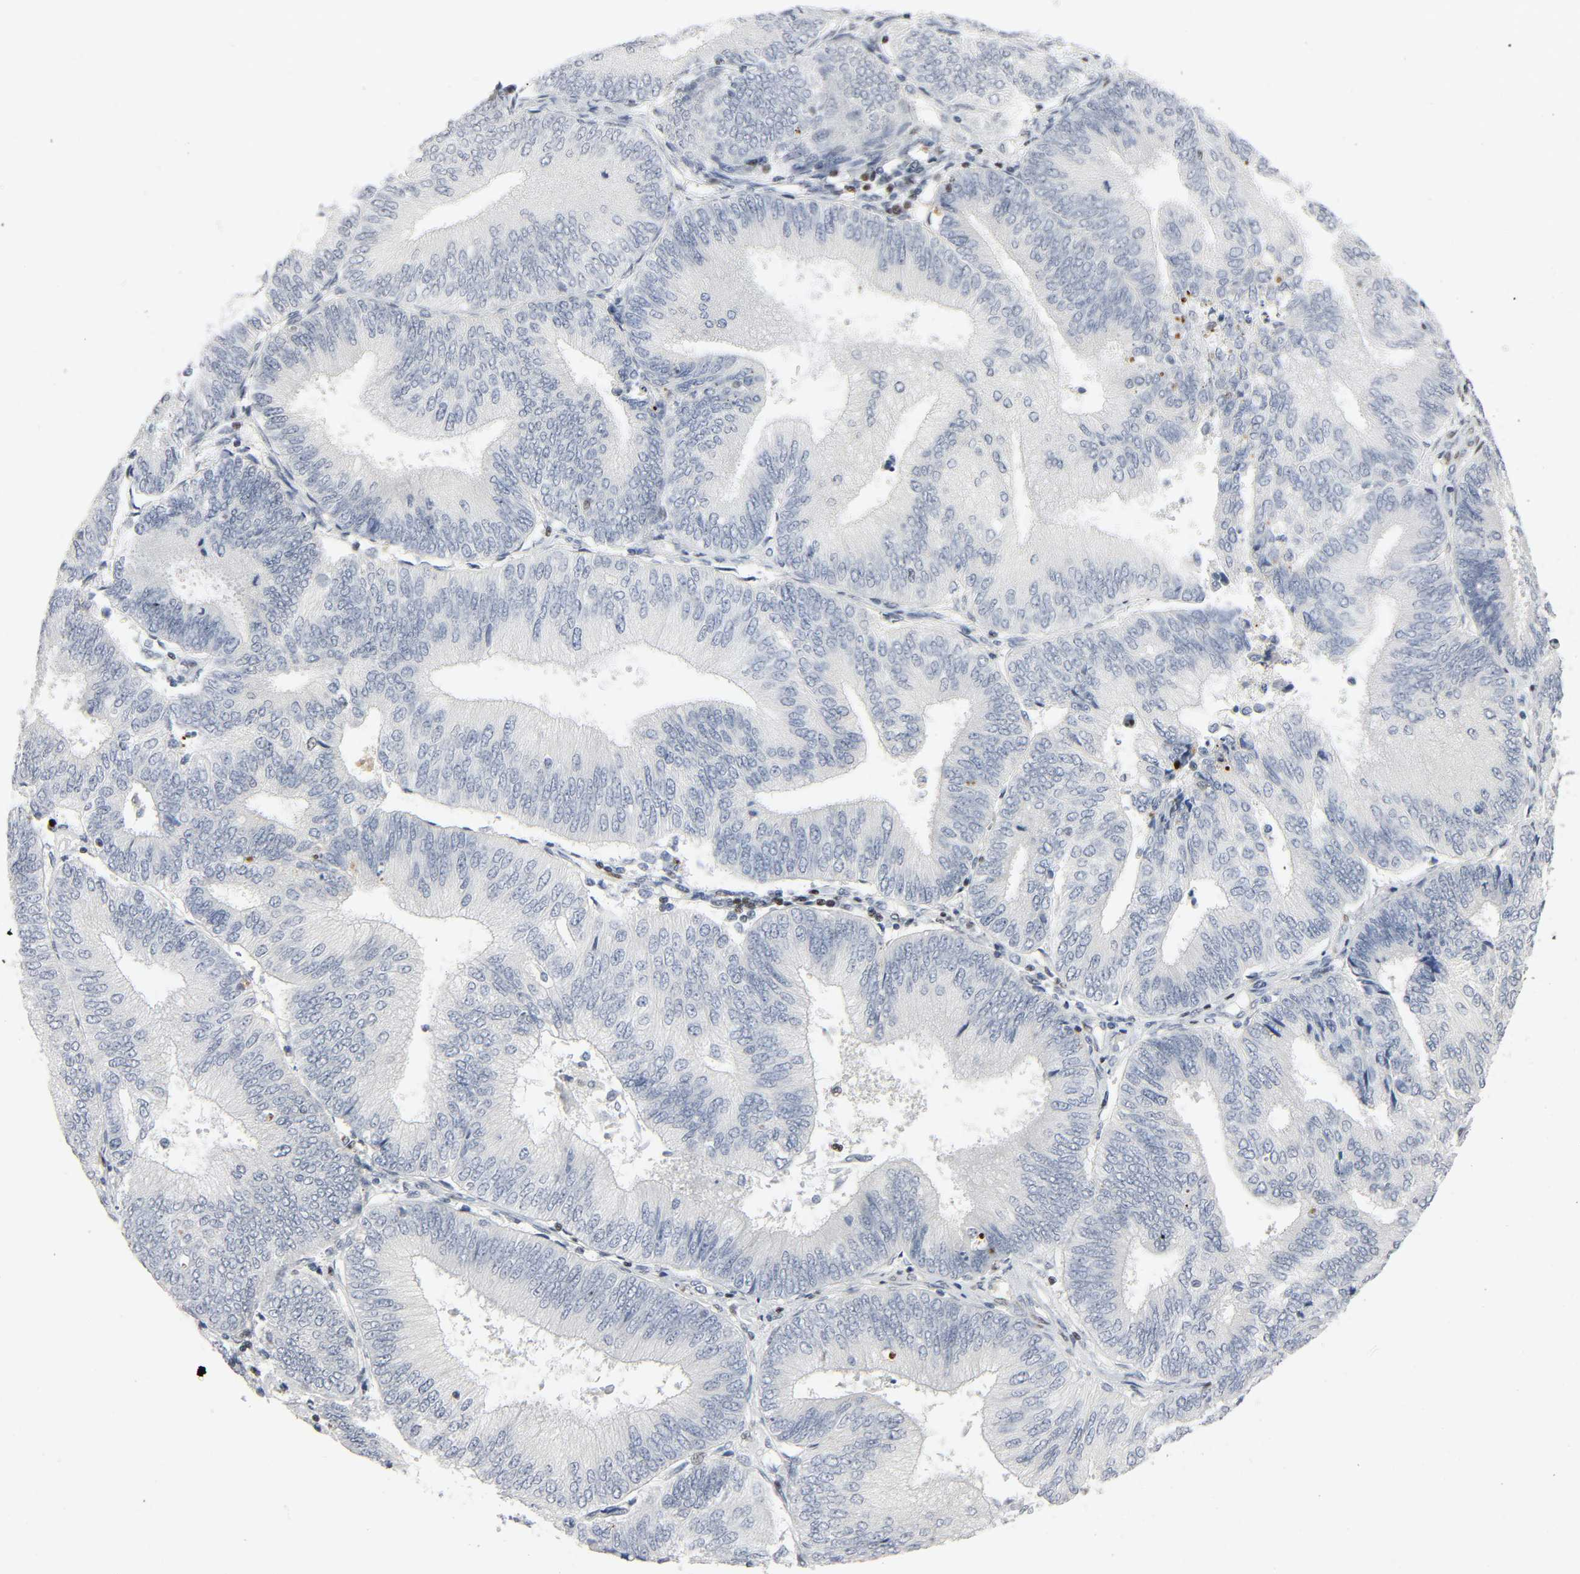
{"staining": {"intensity": "negative", "quantity": "none", "location": "none"}, "tissue": "endometrial cancer", "cell_type": "Tumor cells", "image_type": "cancer", "snomed": [{"axis": "morphology", "description": "Adenocarcinoma, NOS"}, {"axis": "topography", "description": "Endometrium"}], "caption": "Protein analysis of endometrial adenocarcinoma reveals no significant staining in tumor cells. (DAB (3,3'-diaminobenzidine) IHC, high magnification).", "gene": "CREBBP", "patient": {"sex": "female", "age": 79}}